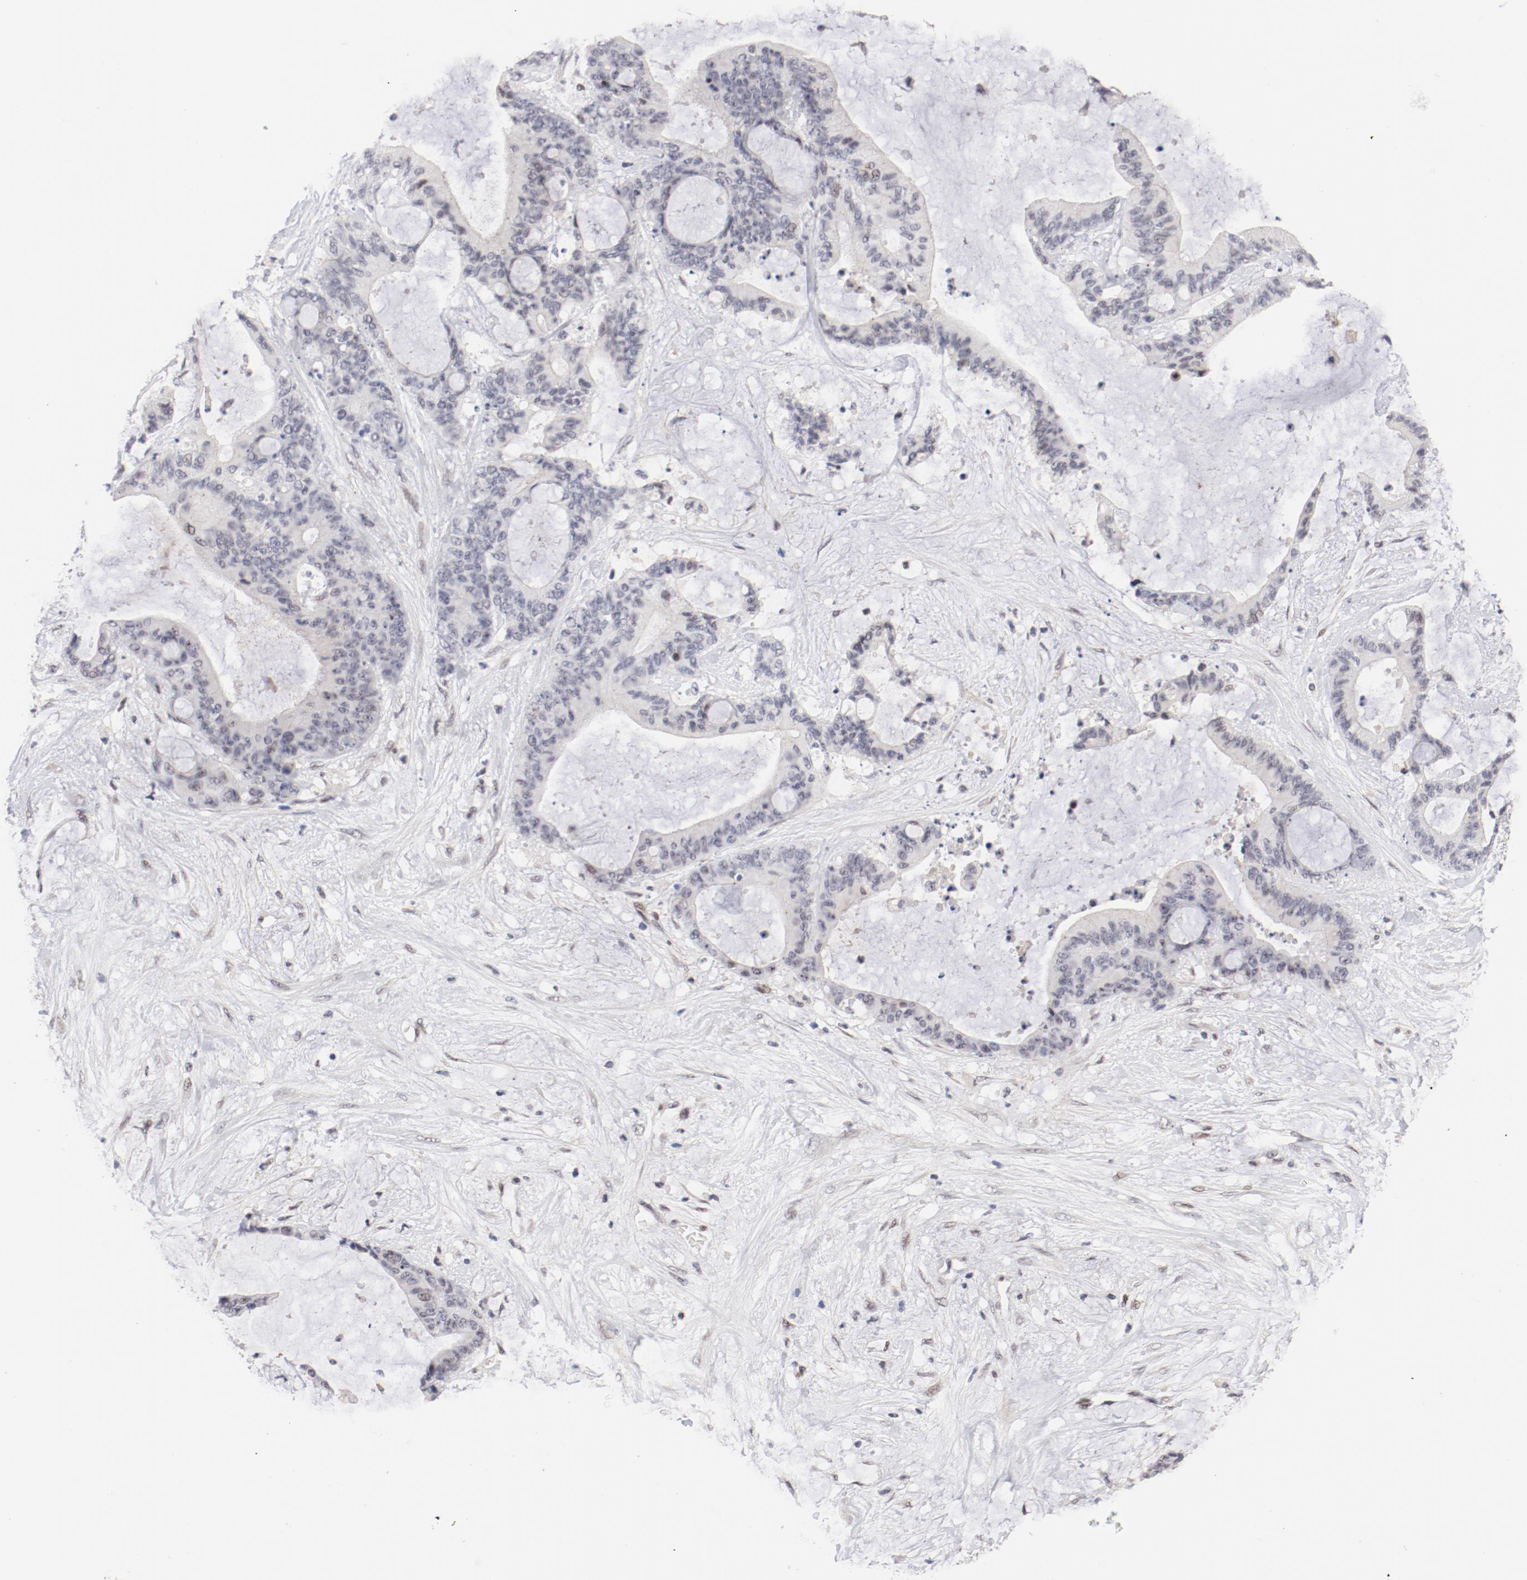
{"staining": {"intensity": "negative", "quantity": "none", "location": "none"}, "tissue": "liver cancer", "cell_type": "Tumor cells", "image_type": "cancer", "snomed": [{"axis": "morphology", "description": "Cholangiocarcinoma"}, {"axis": "topography", "description": "Liver"}], "caption": "This photomicrograph is of cholangiocarcinoma (liver) stained with immunohistochemistry (IHC) to label a protein in brown with the nuclei are counter-stained blue. There is no positivity in tumor cells.", "gene": "FSCB", "patient": {"sex": "female", "age": 73}}